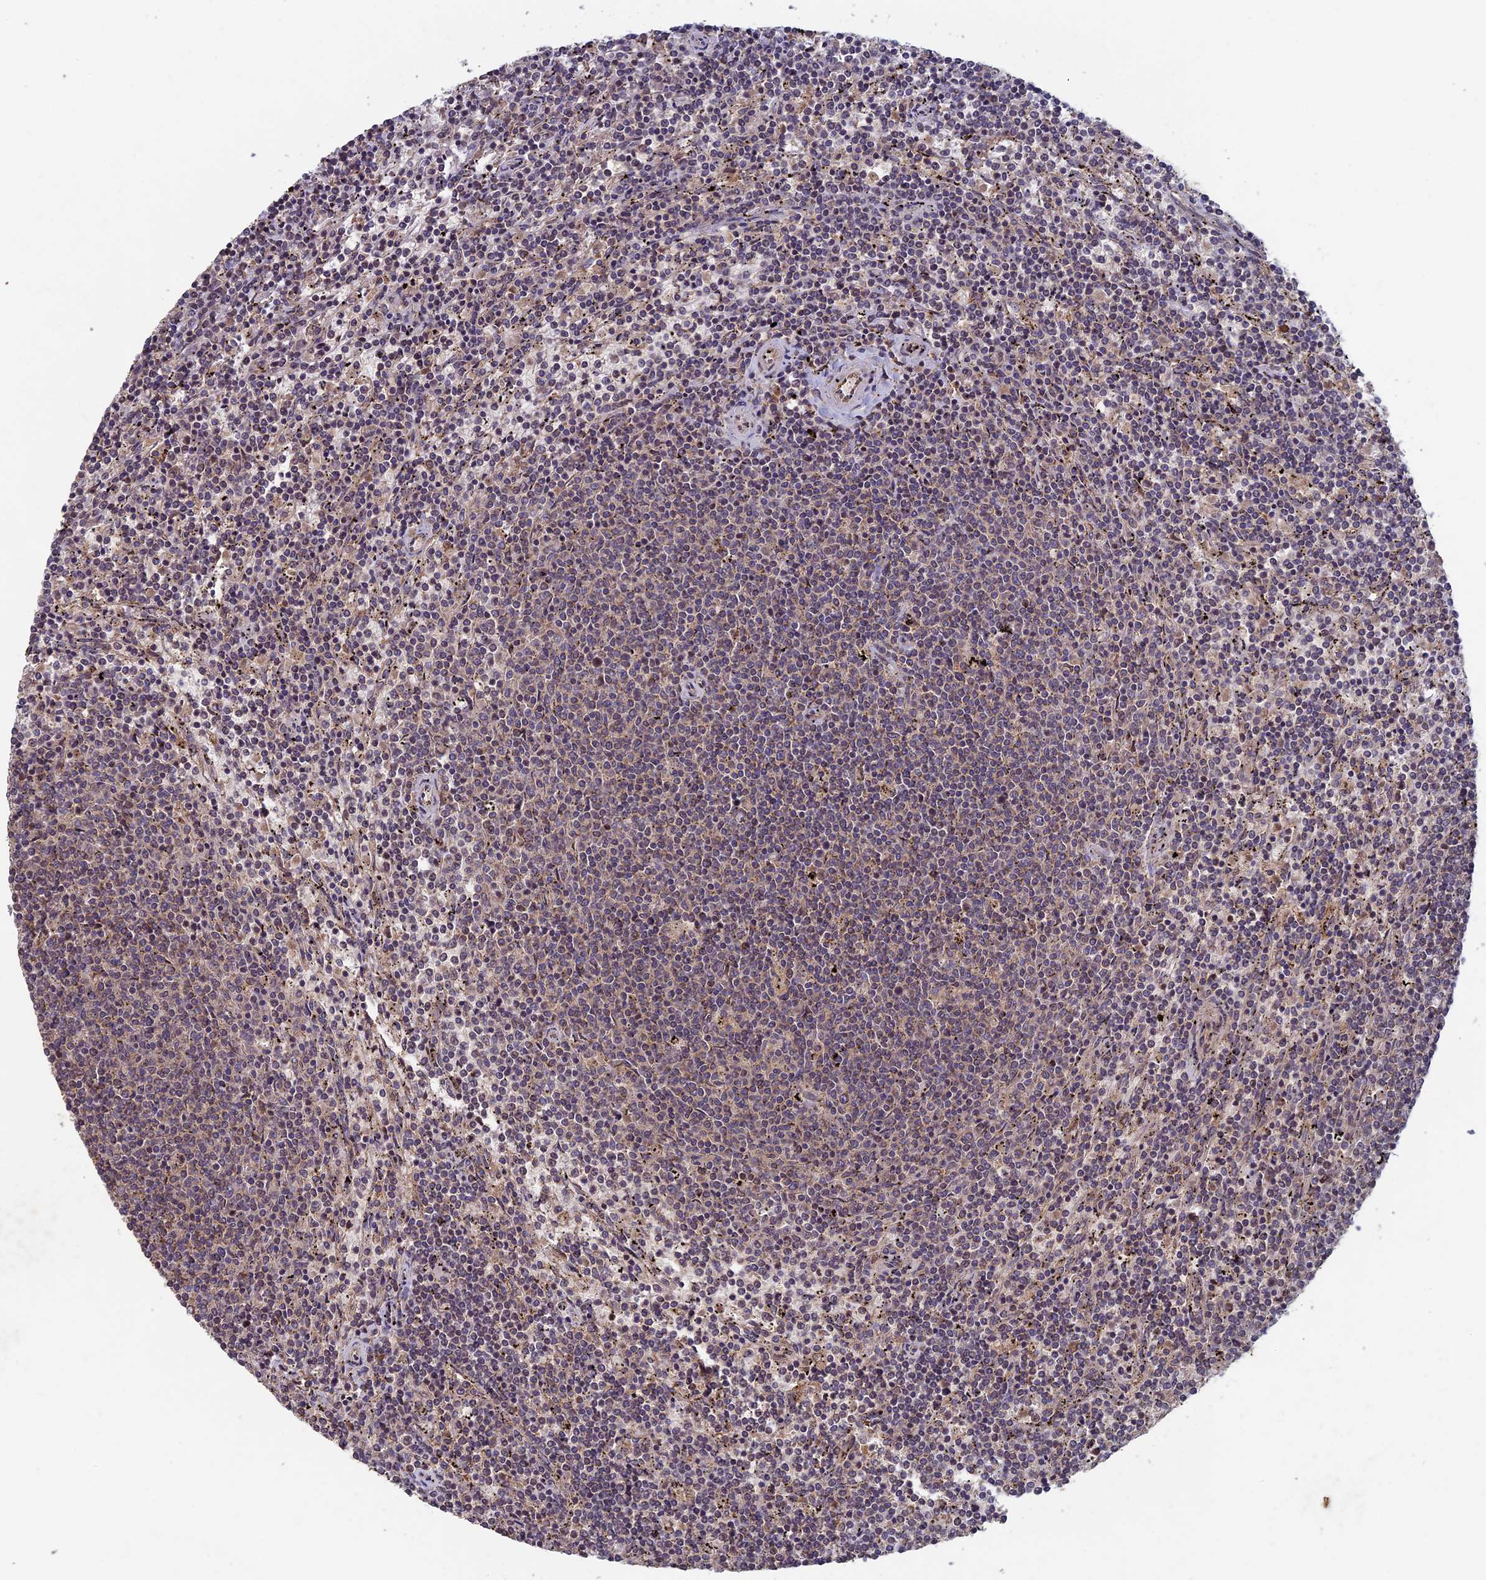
{"staining": {"intensity": "weak", "quantity": "25%-75%", "location": "cytoplasmic/membranous"}, "tissue": "lymphoma", "cell_type": "Tumor cells", "image_type": "cancer", "snomed": [{"axis": "morphology", "description": "Malignant lymphoma, non-Hodgkin's type, Low grade"}, {"axis": "topography", "description": "Spleen"}], "caption": "This photomicrograph shows immunohistochemistry (IHC) staining of human lymphoma, with low weak cytoplasmic/membranous positivity in approximately 25%-75% of tumor cells.", "gene": "RCCD1", "patient": {"sex": "female", "age": 50}}